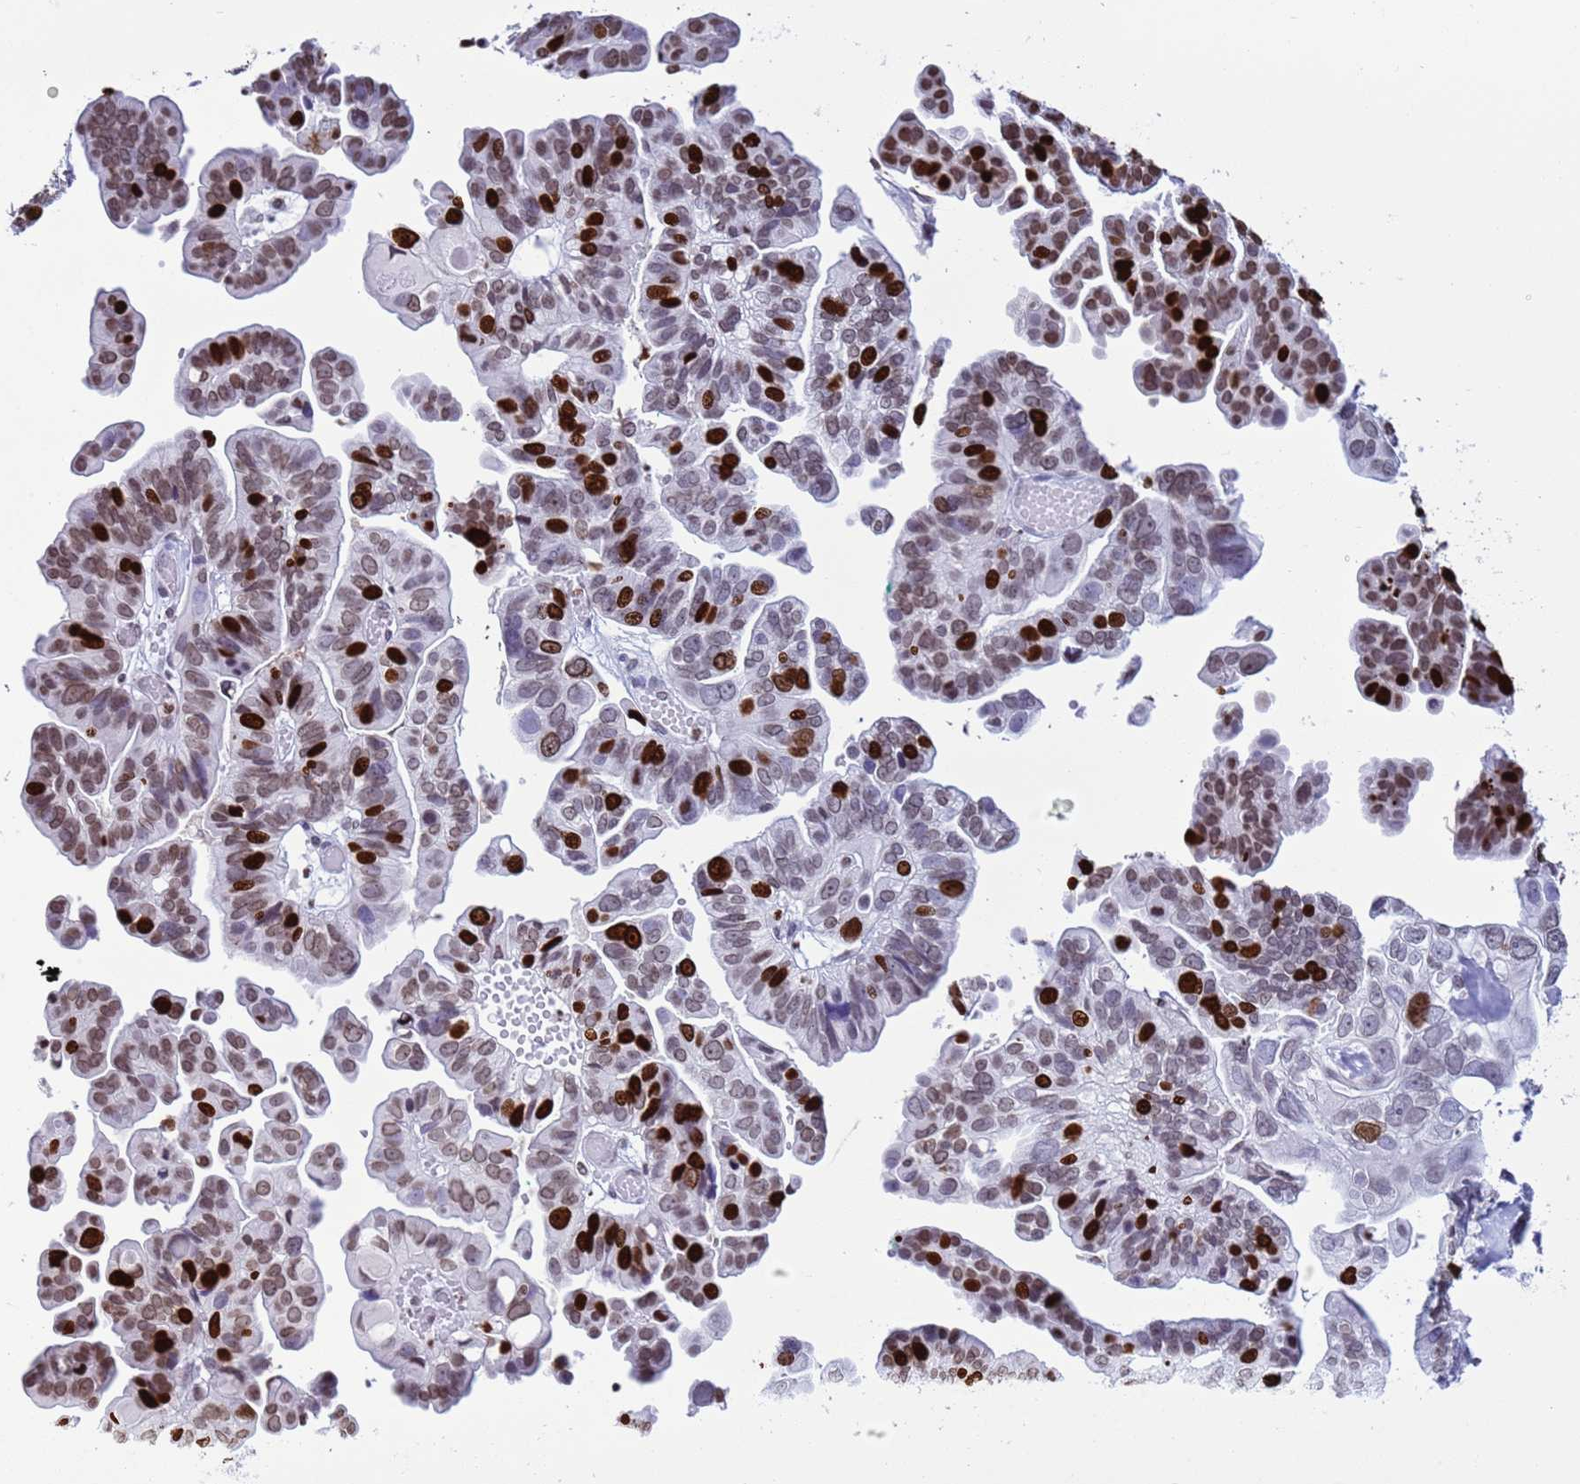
{"staining": {"intensity": "strong", "quantity": "25%-75%", "location": "nuclear"}, "tissue": "ovarian cancer", "cell_type": "Tumor cells", "image_type": "cancer", "snomed": [{"axis": "morphology", "description": "Cystadenocarcinoma, serous, NOS"}, {"axis": "topography", "description": "Ovary"}], "caption": "Approximately 25%-75% of tumor cells in human ovarian serous cystadenocarcinoma demonstrate strong nuclear protein positivity as visualized by brown immunohistochemical staining.", "gene": "H4C8", "patient": {"sex": "female", "age": 56}}